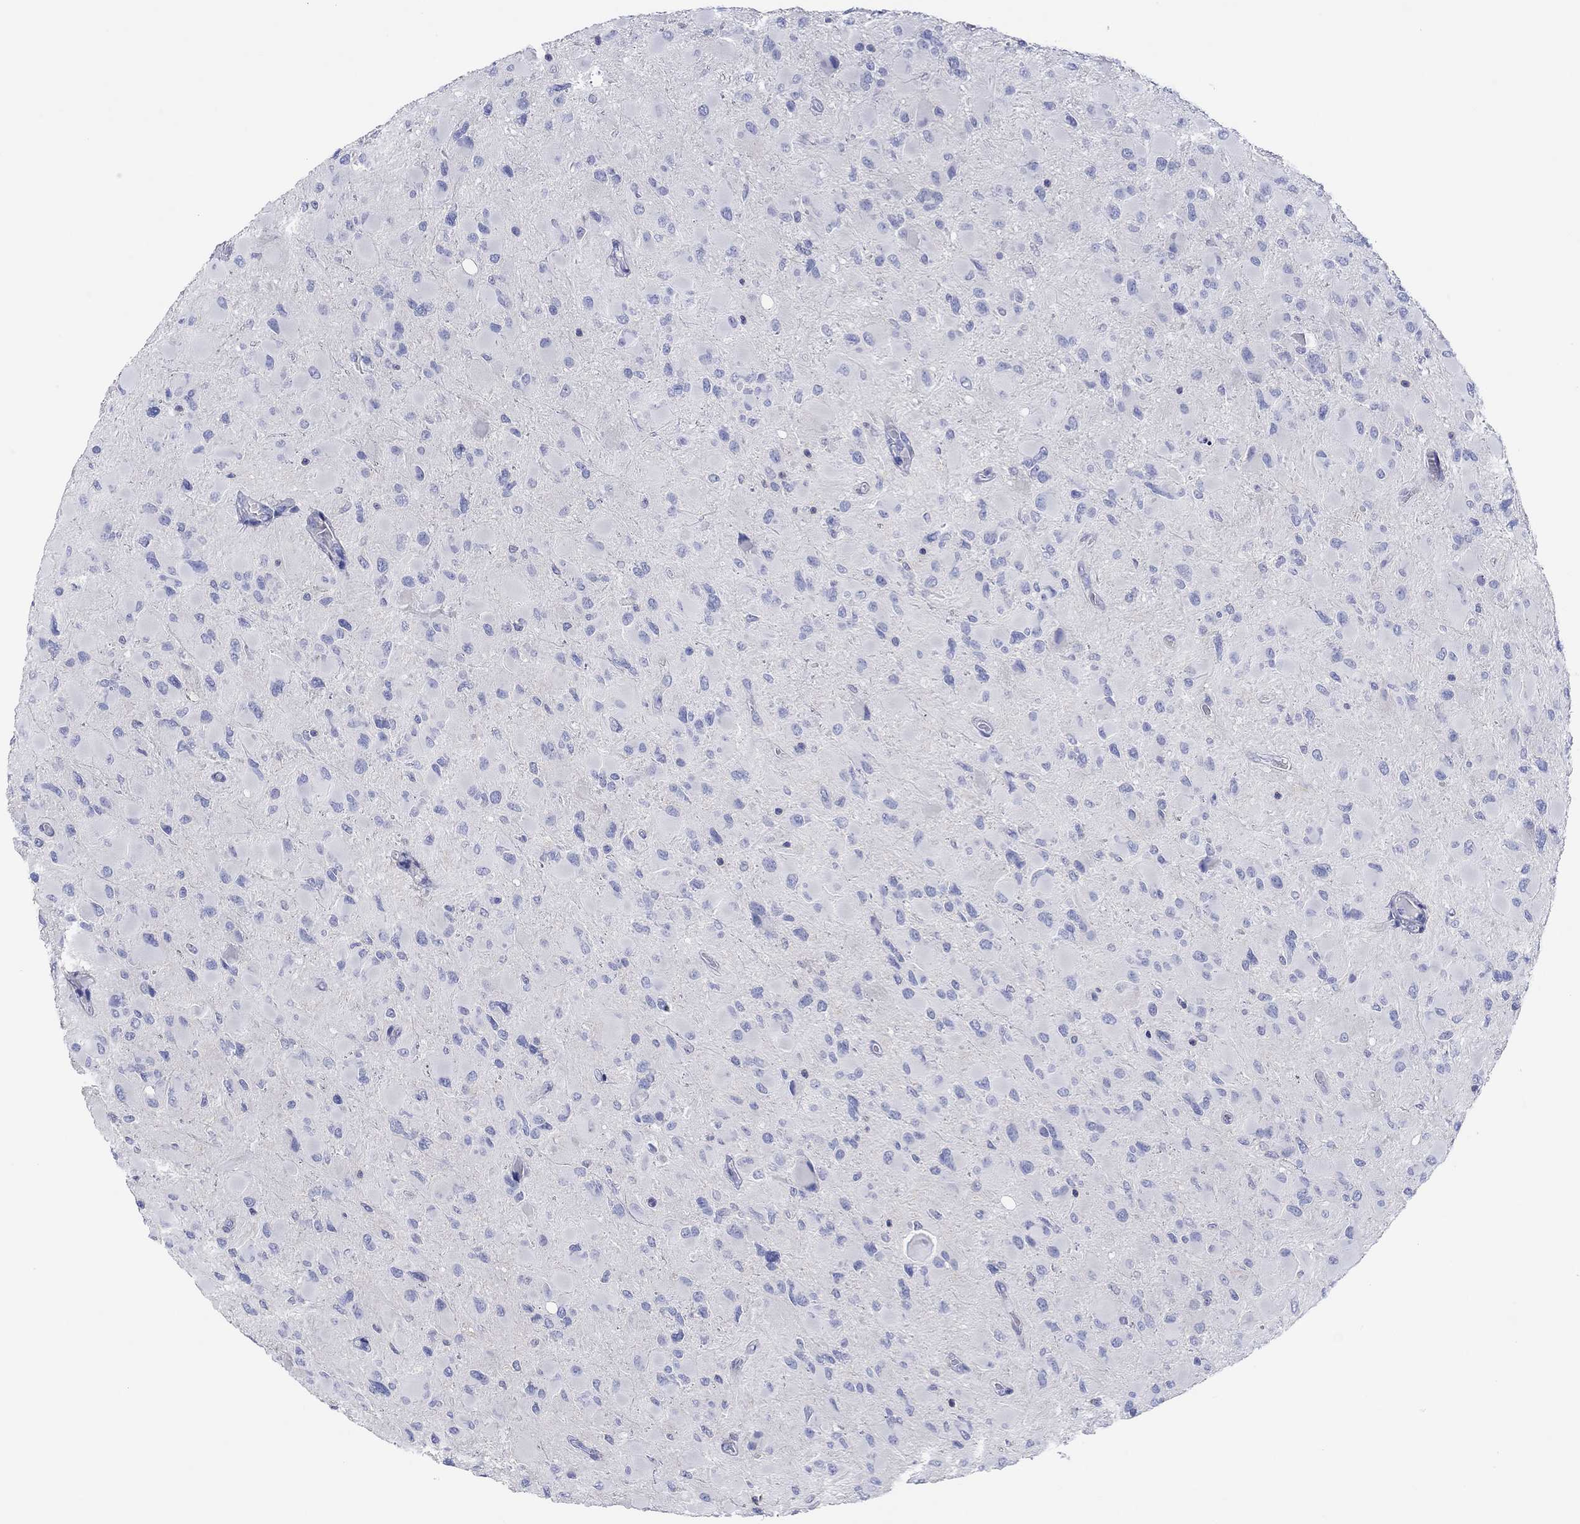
{"staining": {"intensity": "negative", "quantity": "none", "location": "none"}, "tissue": "glioma", "cell_type": "Tumor cells", "image_type": "cancer", "snomed": [{"axis": "morphology", "description": "Glioma, malignant, High grade"}, {"axis": "topography", "description": "Cerebral cortex"}], "caption": "There is no significant expression in tumor cells of malignant glioma (high-grade).", "gene": "PPIL6", "patient": {"sex": "female", "age": 36}}